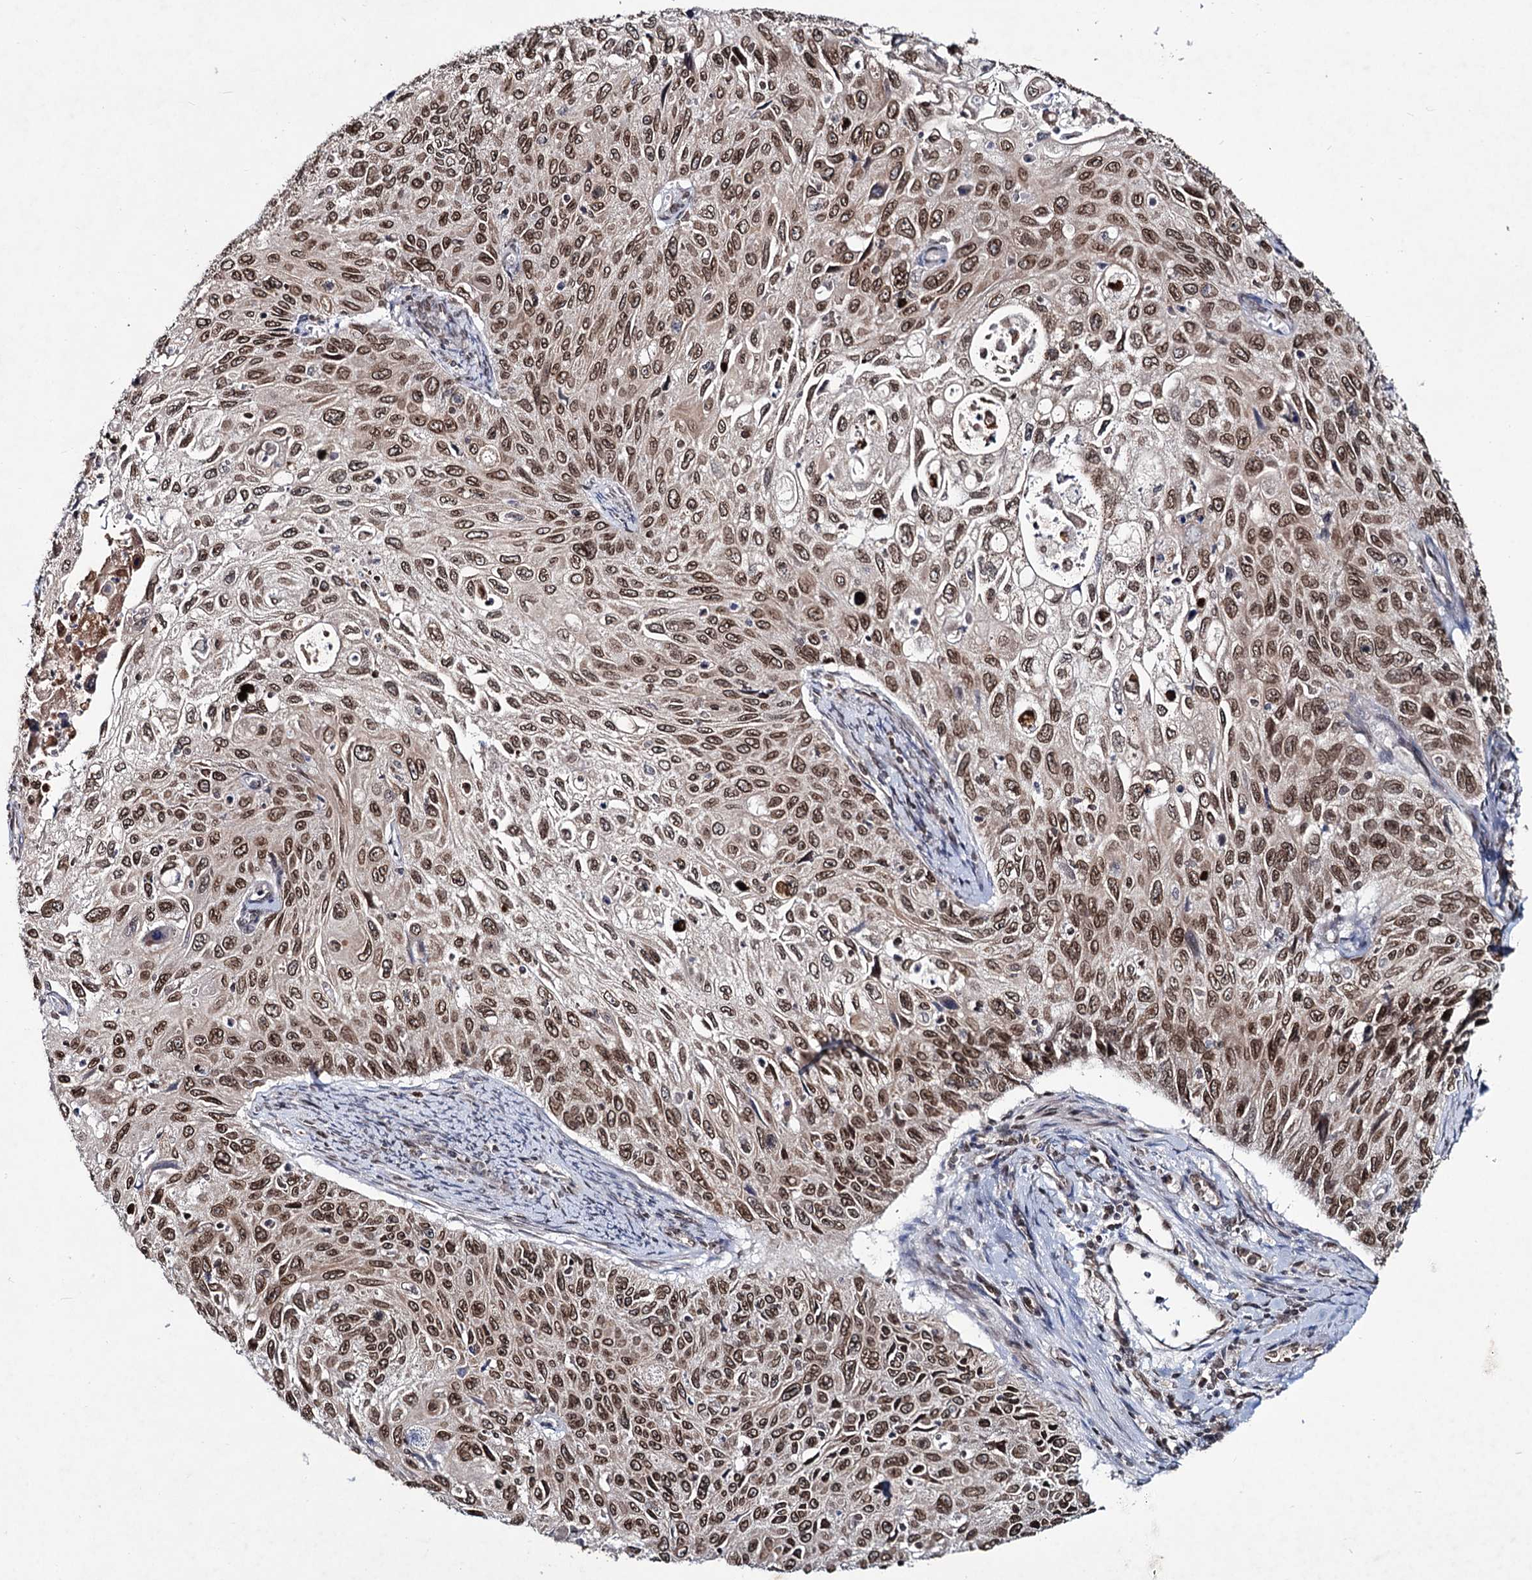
{"staining": {"intensity": "strong", "quantity": ">75%", "location": "cytoplasmic/membranous,nuclear"}, "tissue": "cervical cancer", "cell_type": "Tumor cells", "image_type": "cancer", "snomed": [{"axis": "morphology", "description": "Squamous cell carcinoma, NOS"}, {"axis": "topography", "description": "Cervix"}], "caption": "Approximately >75% of tumor cells in human squamous cell carcinoma (cervical) display strong cytoplasmic/membranous and nuclear protein positivity as visualized by brown immunohistochemical staining.", "gene": "RNF6", "patient": {"sex": "female", "age": 70}}